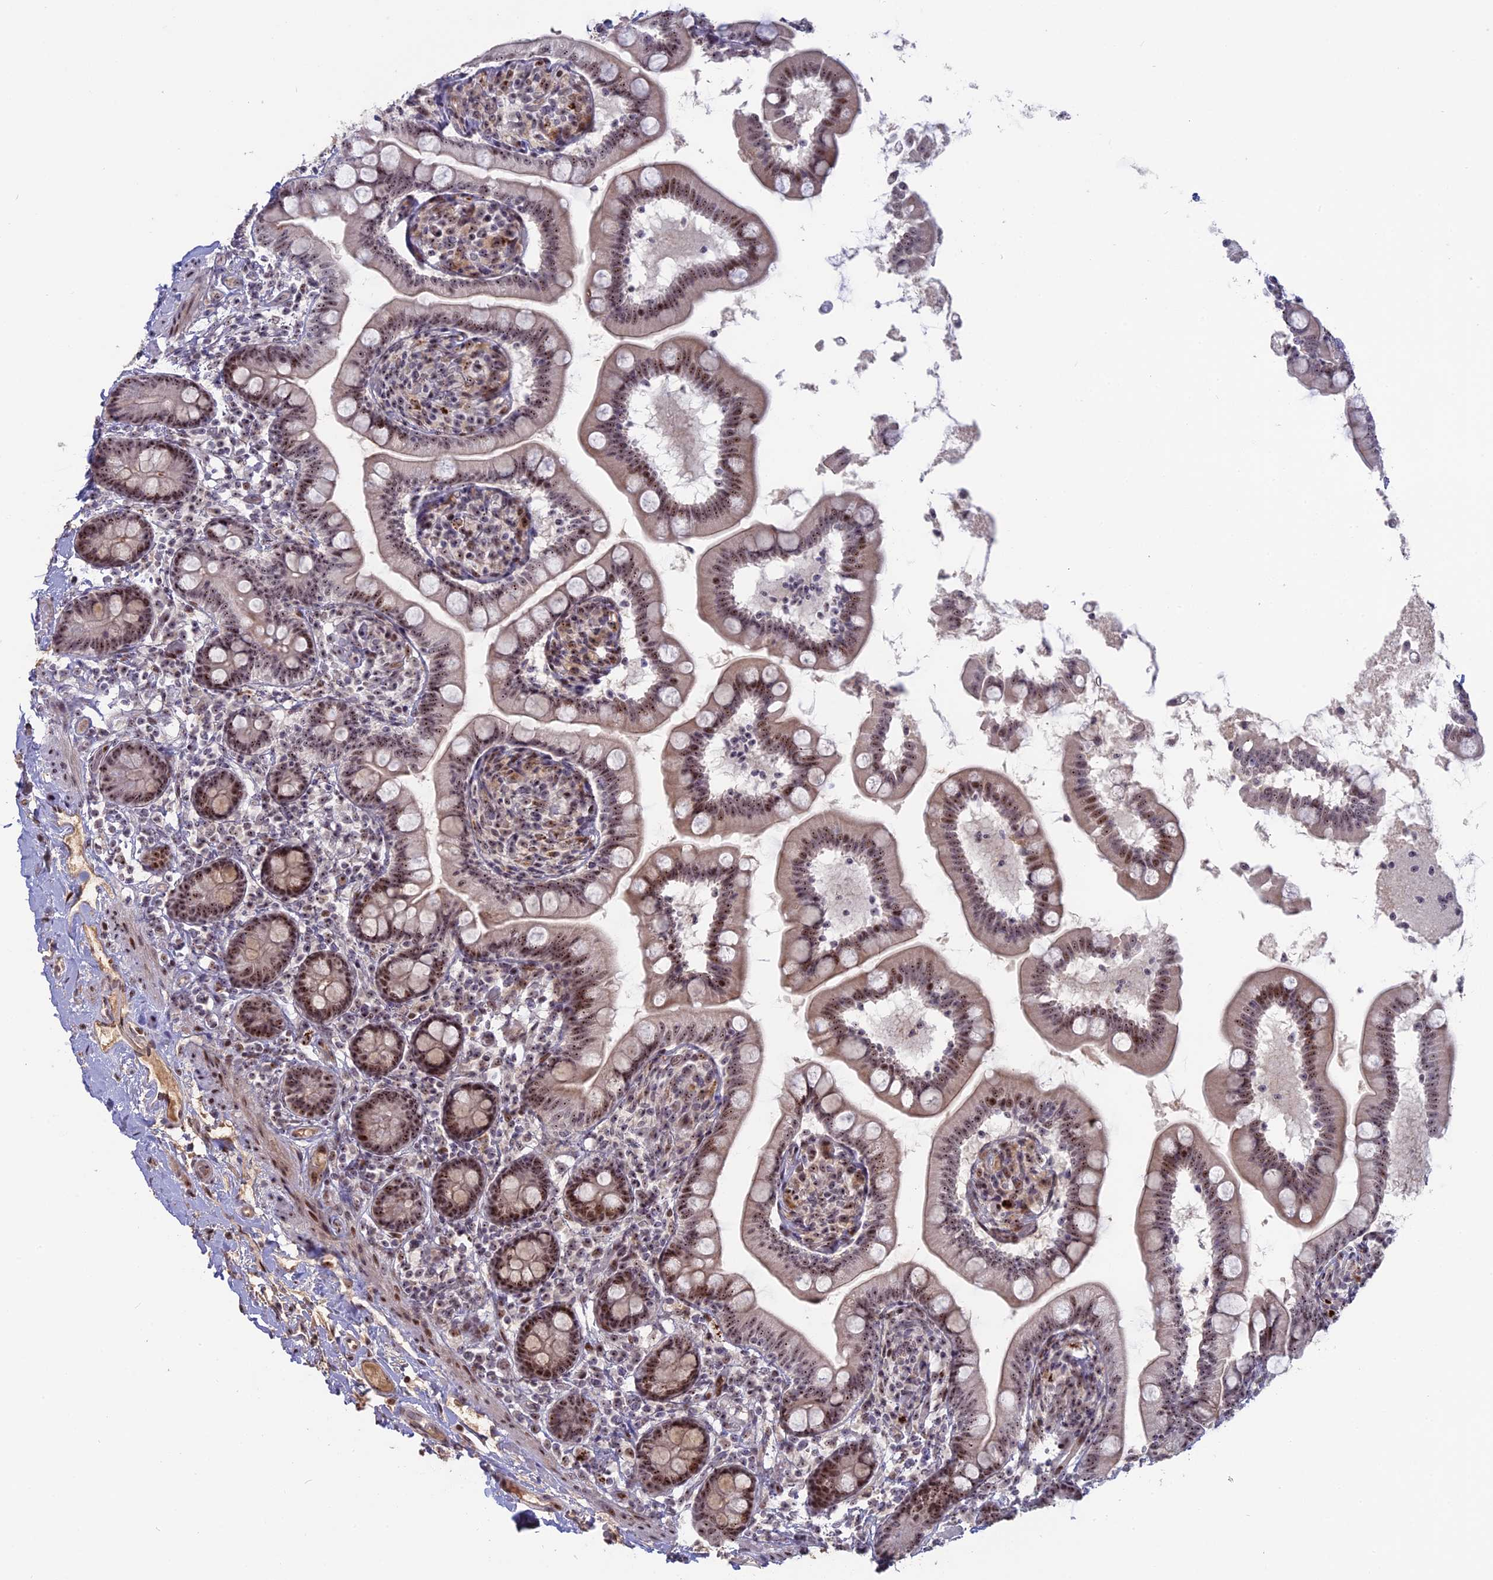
{"staining": {"intensity": "moderate", "quantity": ">75%", "location": "nuclear"}, "tissue": "small intestine", "cell_type": "Glandular cells", "image_type": "normal", "snomed": [{"axis": "morphology", "description": "Normal tissue, NOS"}, {"axis": "topography", "description": "Small intestine"}], "caption": "High-power microscopy captured an IHC micrograph of normal small intestine, revealing moderate nuclear positivity in approximately >75% of glandular cells.", "gene": "FAM131A", "patient": {"sex": "female", "age": 64}}